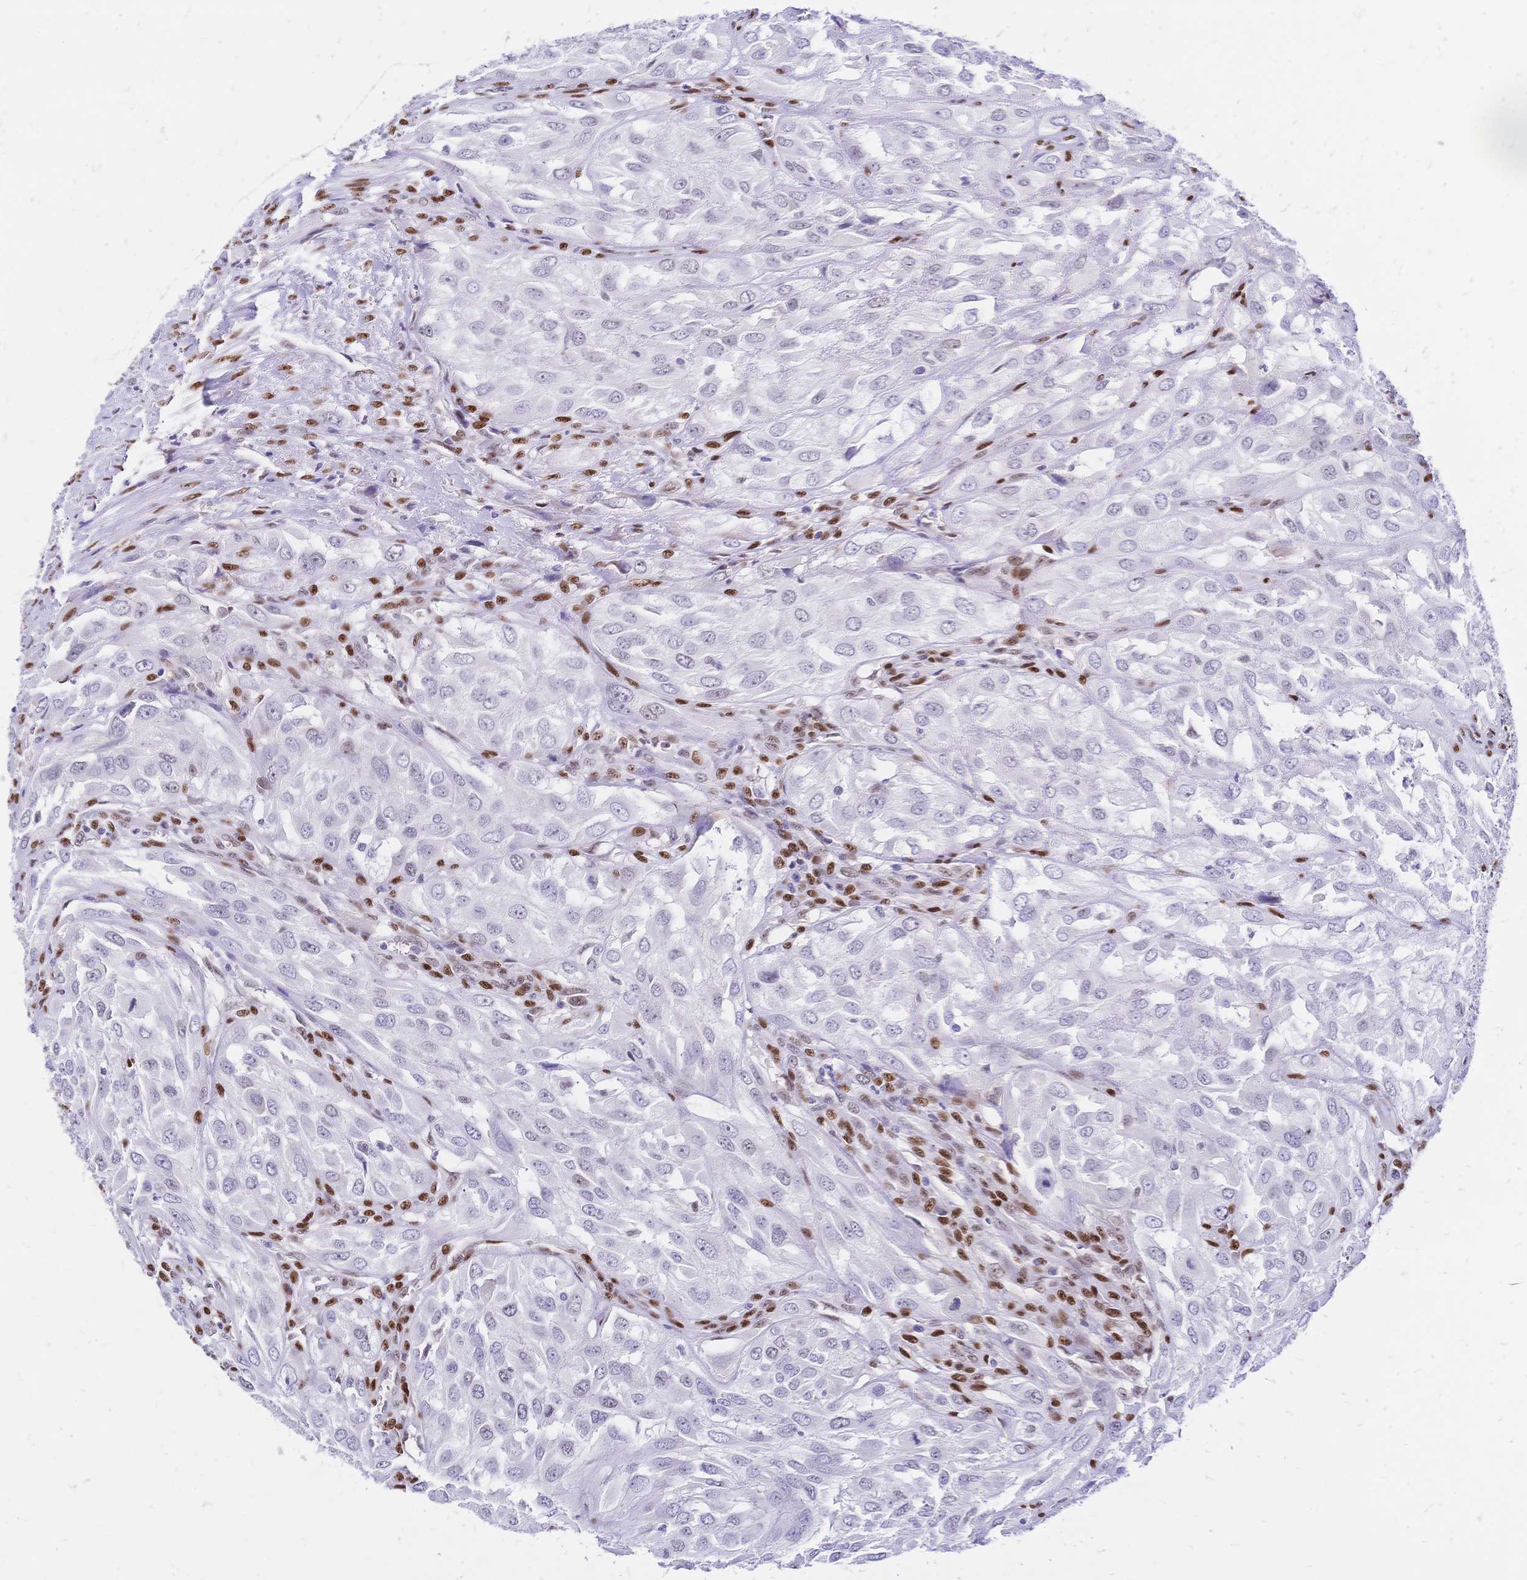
{"staining": {"intensity": "moderate", "quantity": "<25%", "location": "nuclear"}, "tissue": "urothelial cancer", "cell_type": "Tumor cells", "image_type": "cancer", "snomed": [{"axis": "morphology", "description": "Urothelial carcinoma, High grade"}, {"axis": "topography", "description": "Urinary bladder"}], "caption": "Tumor cells reveal low levels of moderate nuclear positivity in approximately <25% of cells in urothelial cancer.", "gene": "NFIC", "patient": {"sex": "male", "age": 67}}